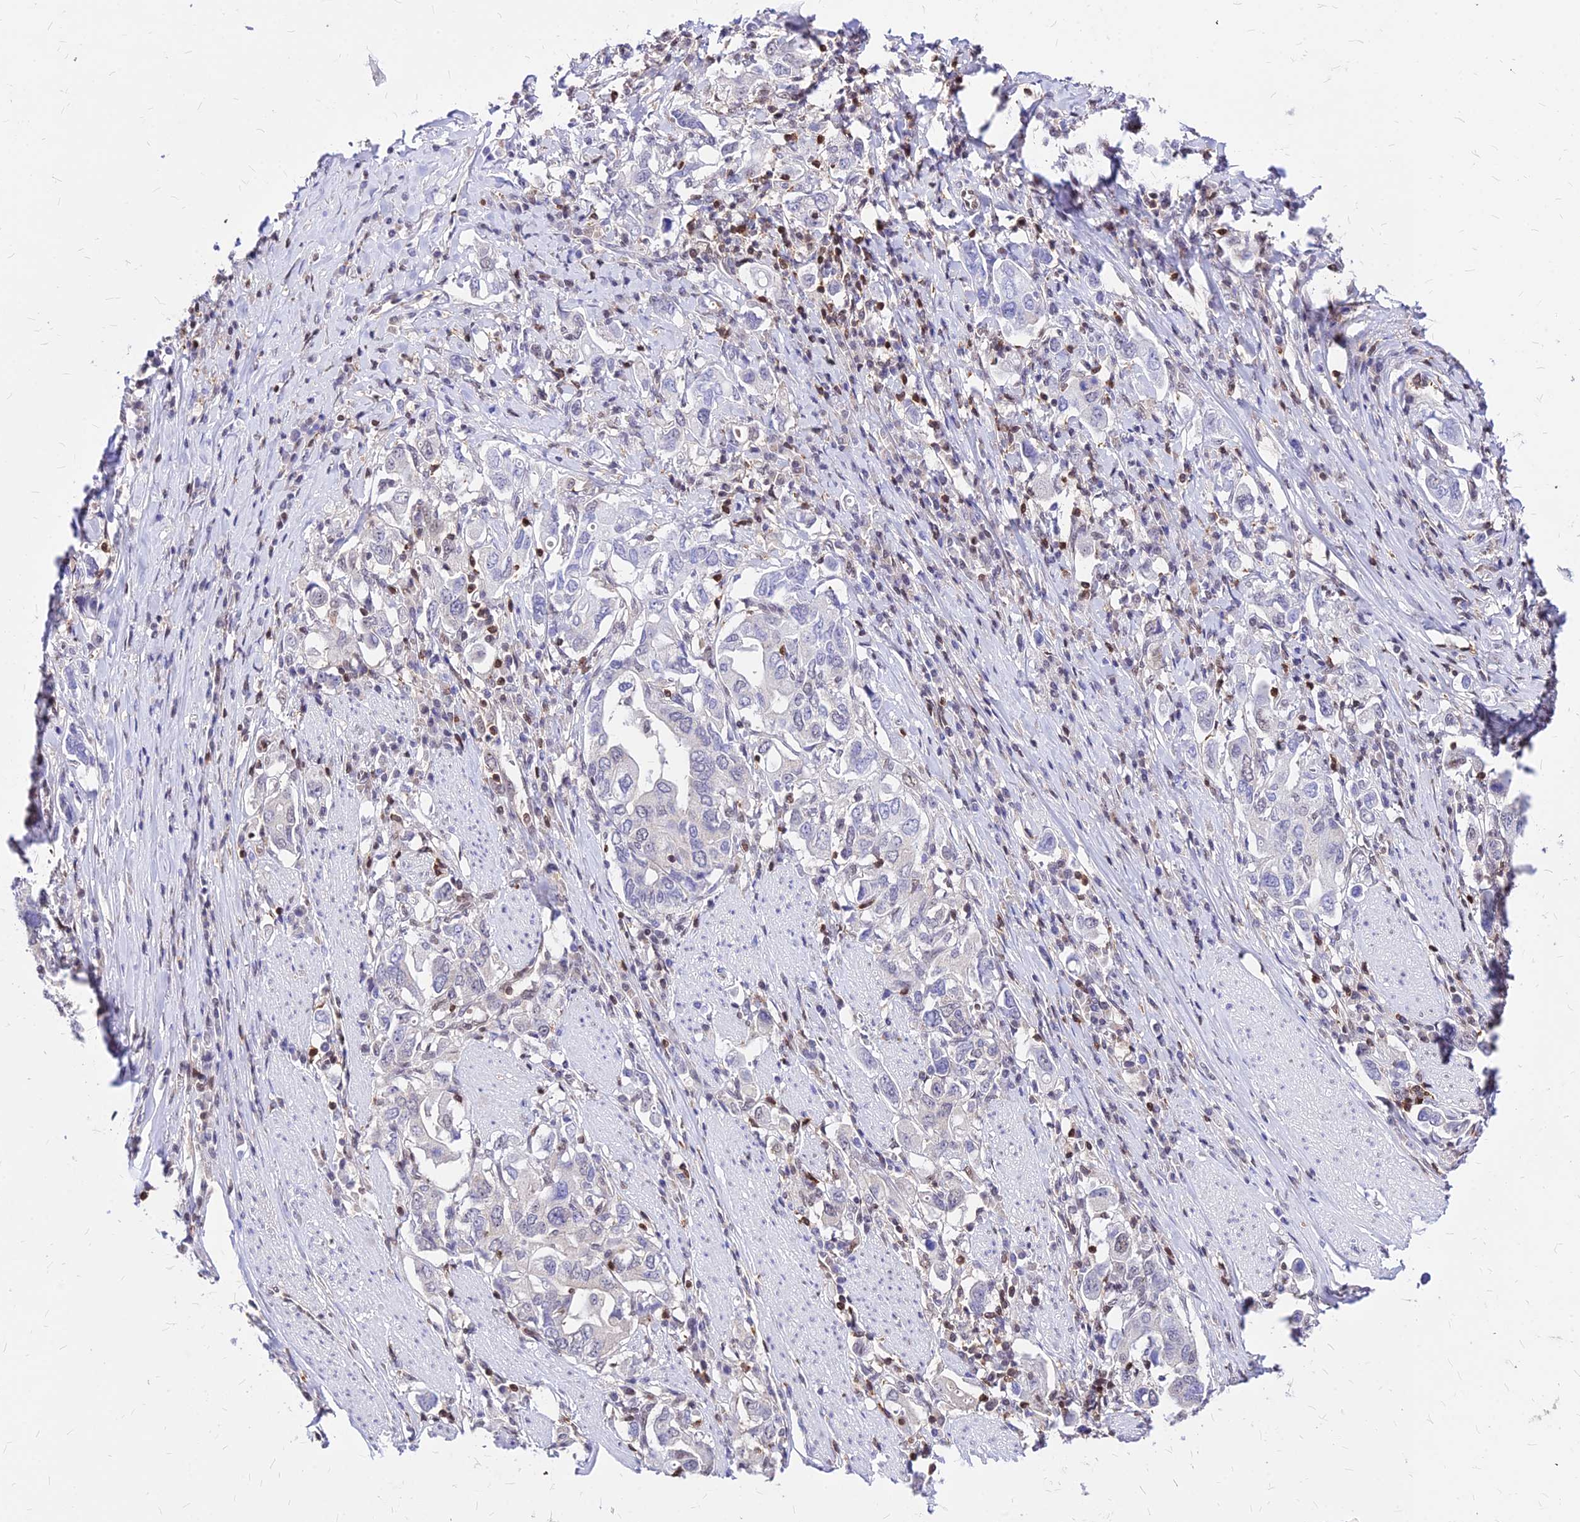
{"staining": {"intensity": "negative", "quantity": "none", "location": "none"}, "tissue": "stomach cancer", "cell_type": "Tumor cells", "image_type": "cancer", "snomed": [{"axis": "morphology", "description": "Adenocarcinoma, NOS"}, {"axis": "topography", "description": "Stomach, upper"}, {"axis": "topography", "description": "Stomach"}], "caption": "Immunohistochemical staining of human stomach cancer (adenocarcinoma) exhibits no significant staining in tumor cells.", "gene": "PAXX", "patient": {"sex": "male", "age": 62}}